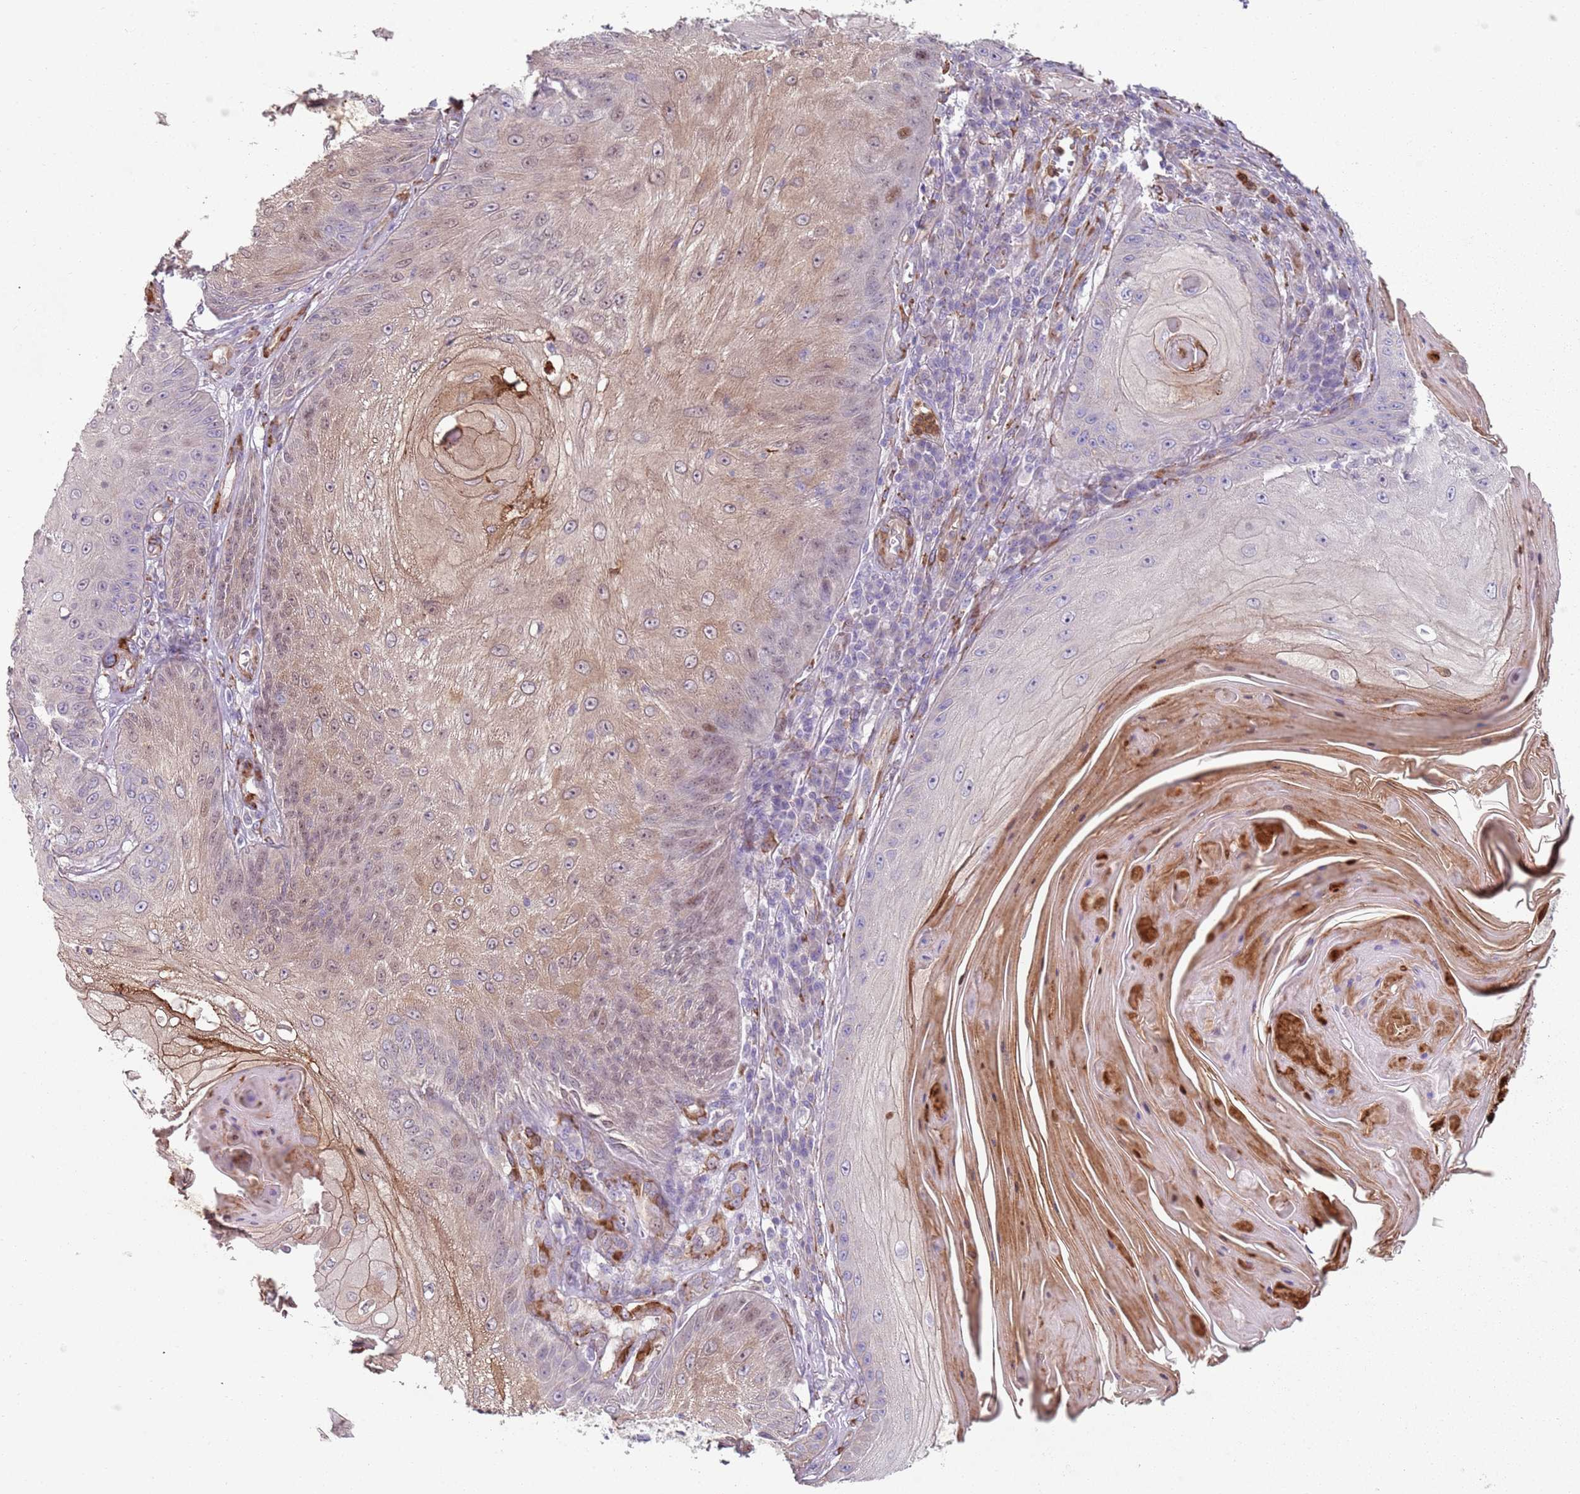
{"staining": {"intensity": "weak", "quantity": "25%-75%", "location": "cytoplasmic/membranous"}, "tissue": "skin cancer", "cell_type": "Tumor cells", "image_type": "cancer", "snomed": [{"axis": "morphology", "description": "Squamous cell carcinoma, NOS"}, {"axis": "topography", "description": "Skin"}], "caption": "High-power microscopy captured an immunohistochemistry histopathology image of skin squamous cell carcinoma, revealing weak cytoplasmic/membranous positivity in about 25%-75% of tumor cells.", "gene": "PHLPP2", "patient": {"sex": "male", "age": 70}}